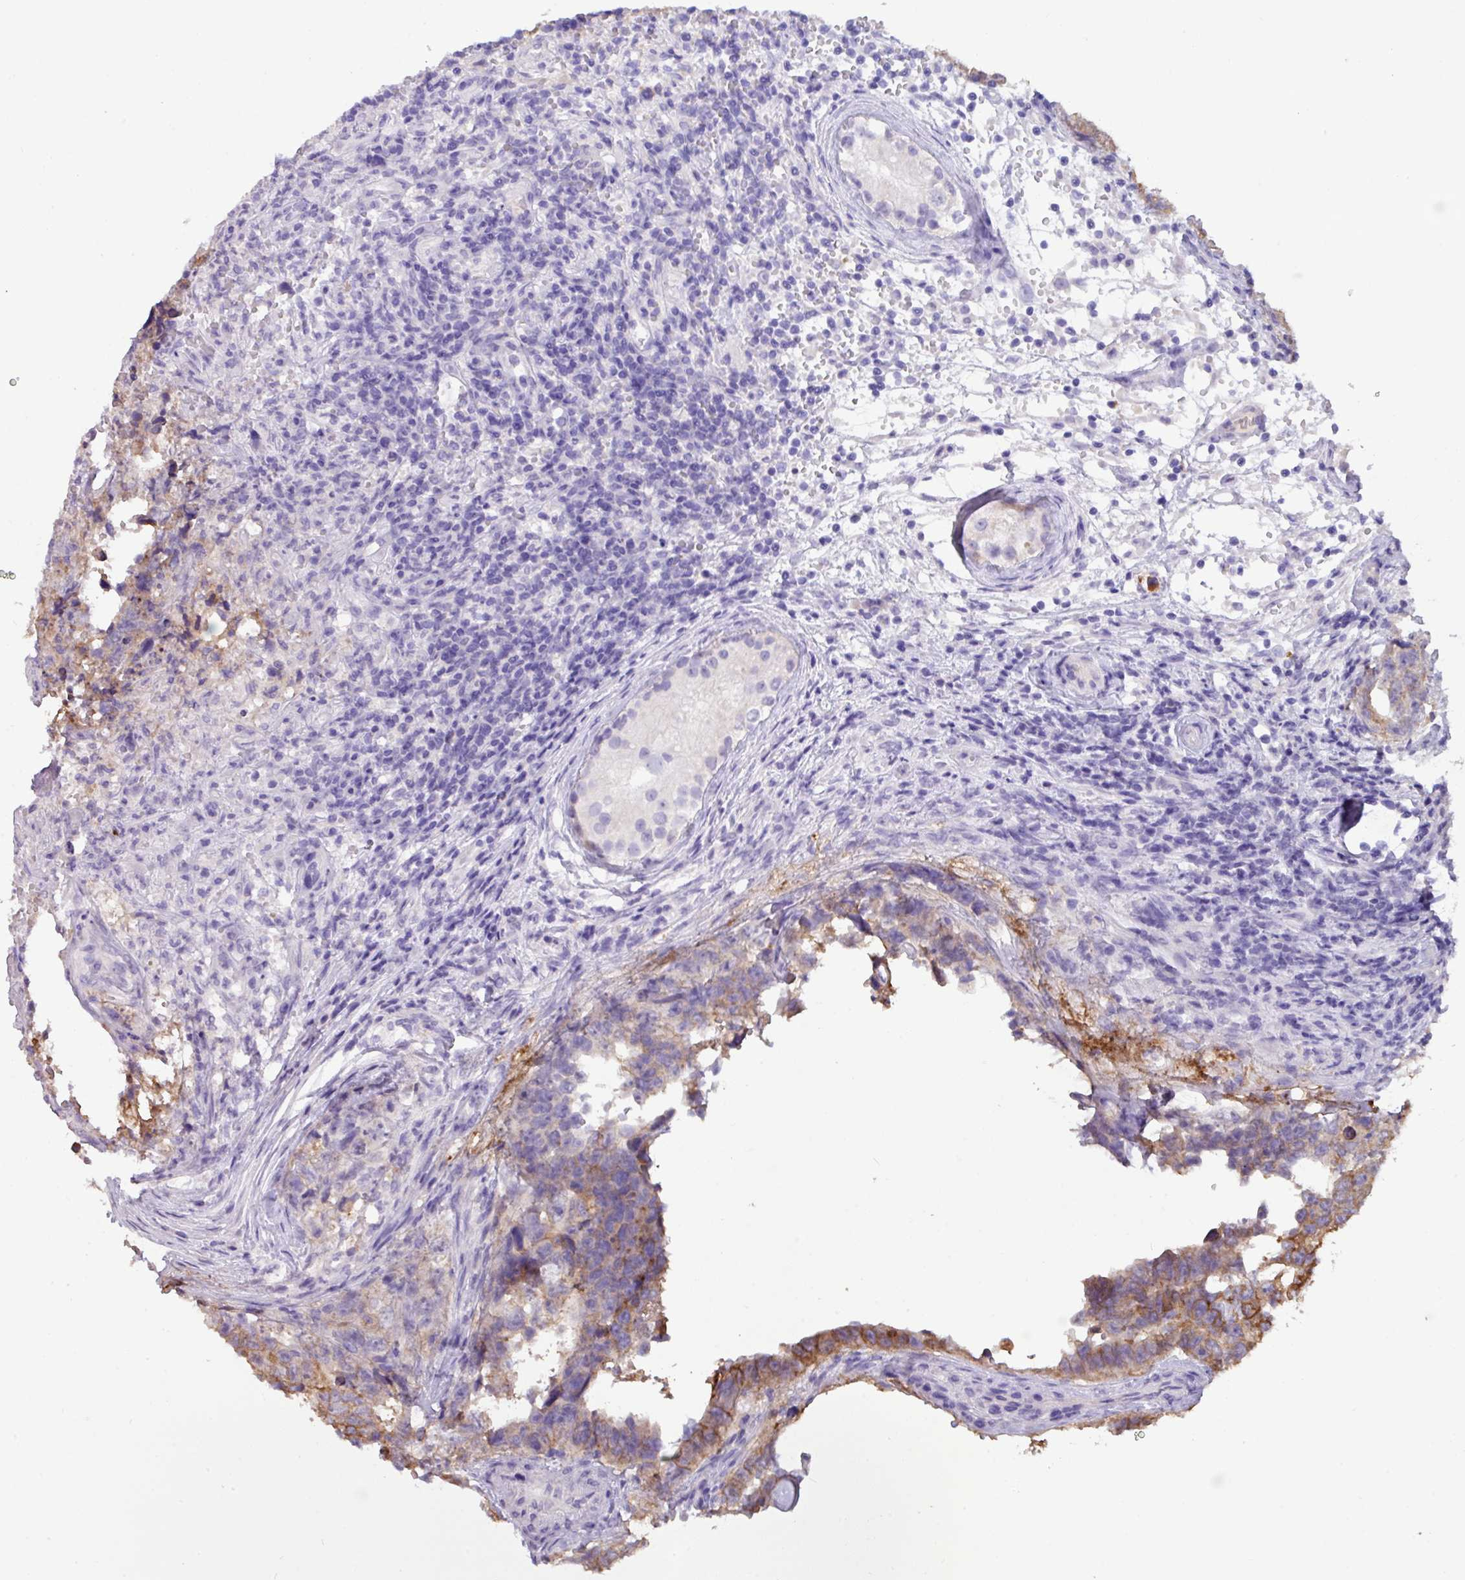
{"staining": {"intensity": "moderate", "quantity": "25%-75%", "location": "cytoplasmic/membranous"}, "tissue": "testis cancer", "cell_type": "Tumor cells", "image_type": "cancer", "snomed": [{"axis": "morphology", "description": "Normal tissue, NOS"}, {"axis": "morphology", "description": "Carcinoma, Embryonal, NOS"}, {"axis": "topography", "description": "Testis"}, {"axis": "topography", "description": "Epididymis"}], "caption": "Tumor cells show moderate cytoplasmic/membranous expression in about 25%-75% of cells in testis cancer.", "gene": "EPCAM", "patient": {"sex": "male", "age": 25}}